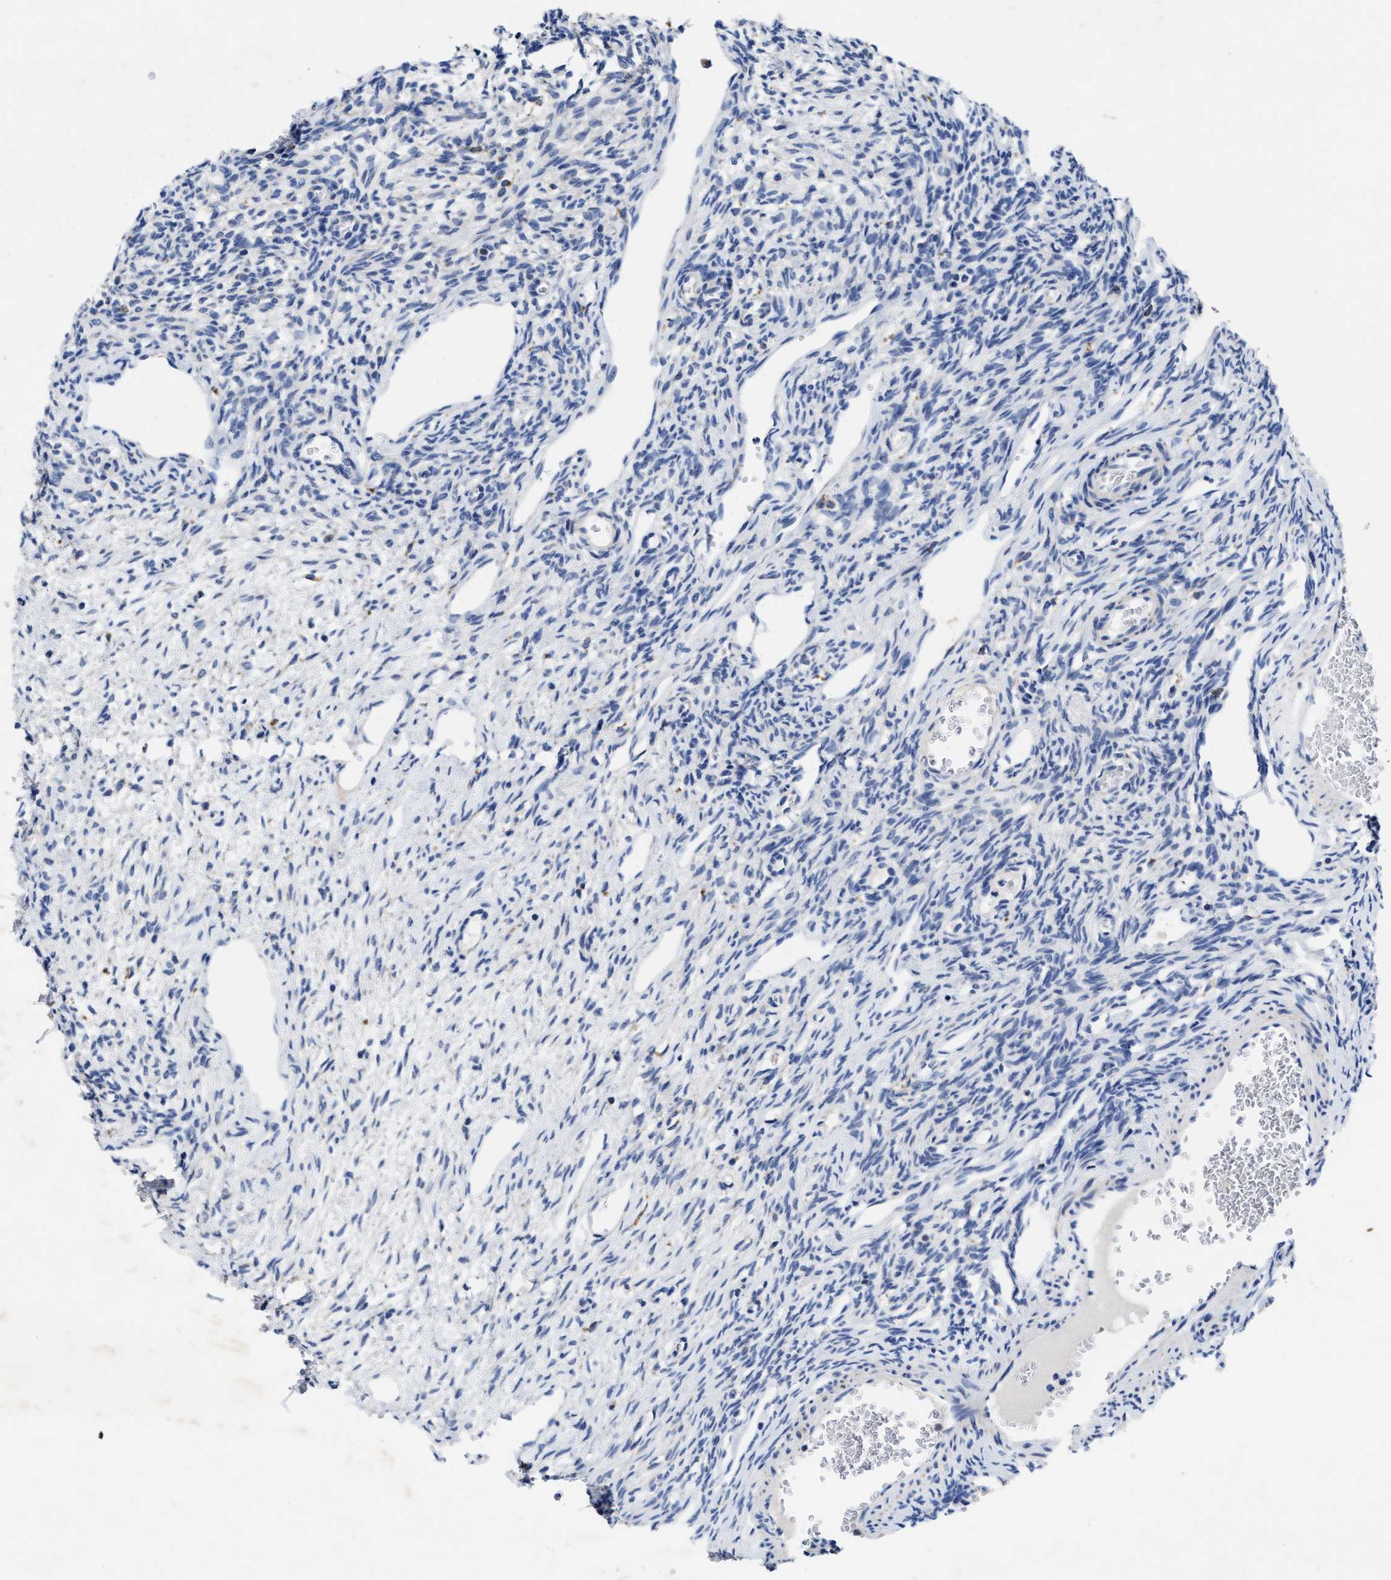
{"staining": {"intensity": "negative", "quantity": "none", "location": "none"}, "tissue": "ovary", "cell_type": "Ovarian stroma cells", "image_type": "normal", "snomed": [{"axis": "morphology", "description": "Normal tissue, NOS"}, {"axis": "topography", "description": "Ovary"}], "caption": "Ovarian stroma cells show no significant expression in unremarkable ovary. The staining was performed using DAB to visualize the protein expression in brown, while the nuclei were stained in blue with hematoxylin (Magnification: 20x).", "gene": "TBRG4", "patient": {"sex": "female", "age": 33}}